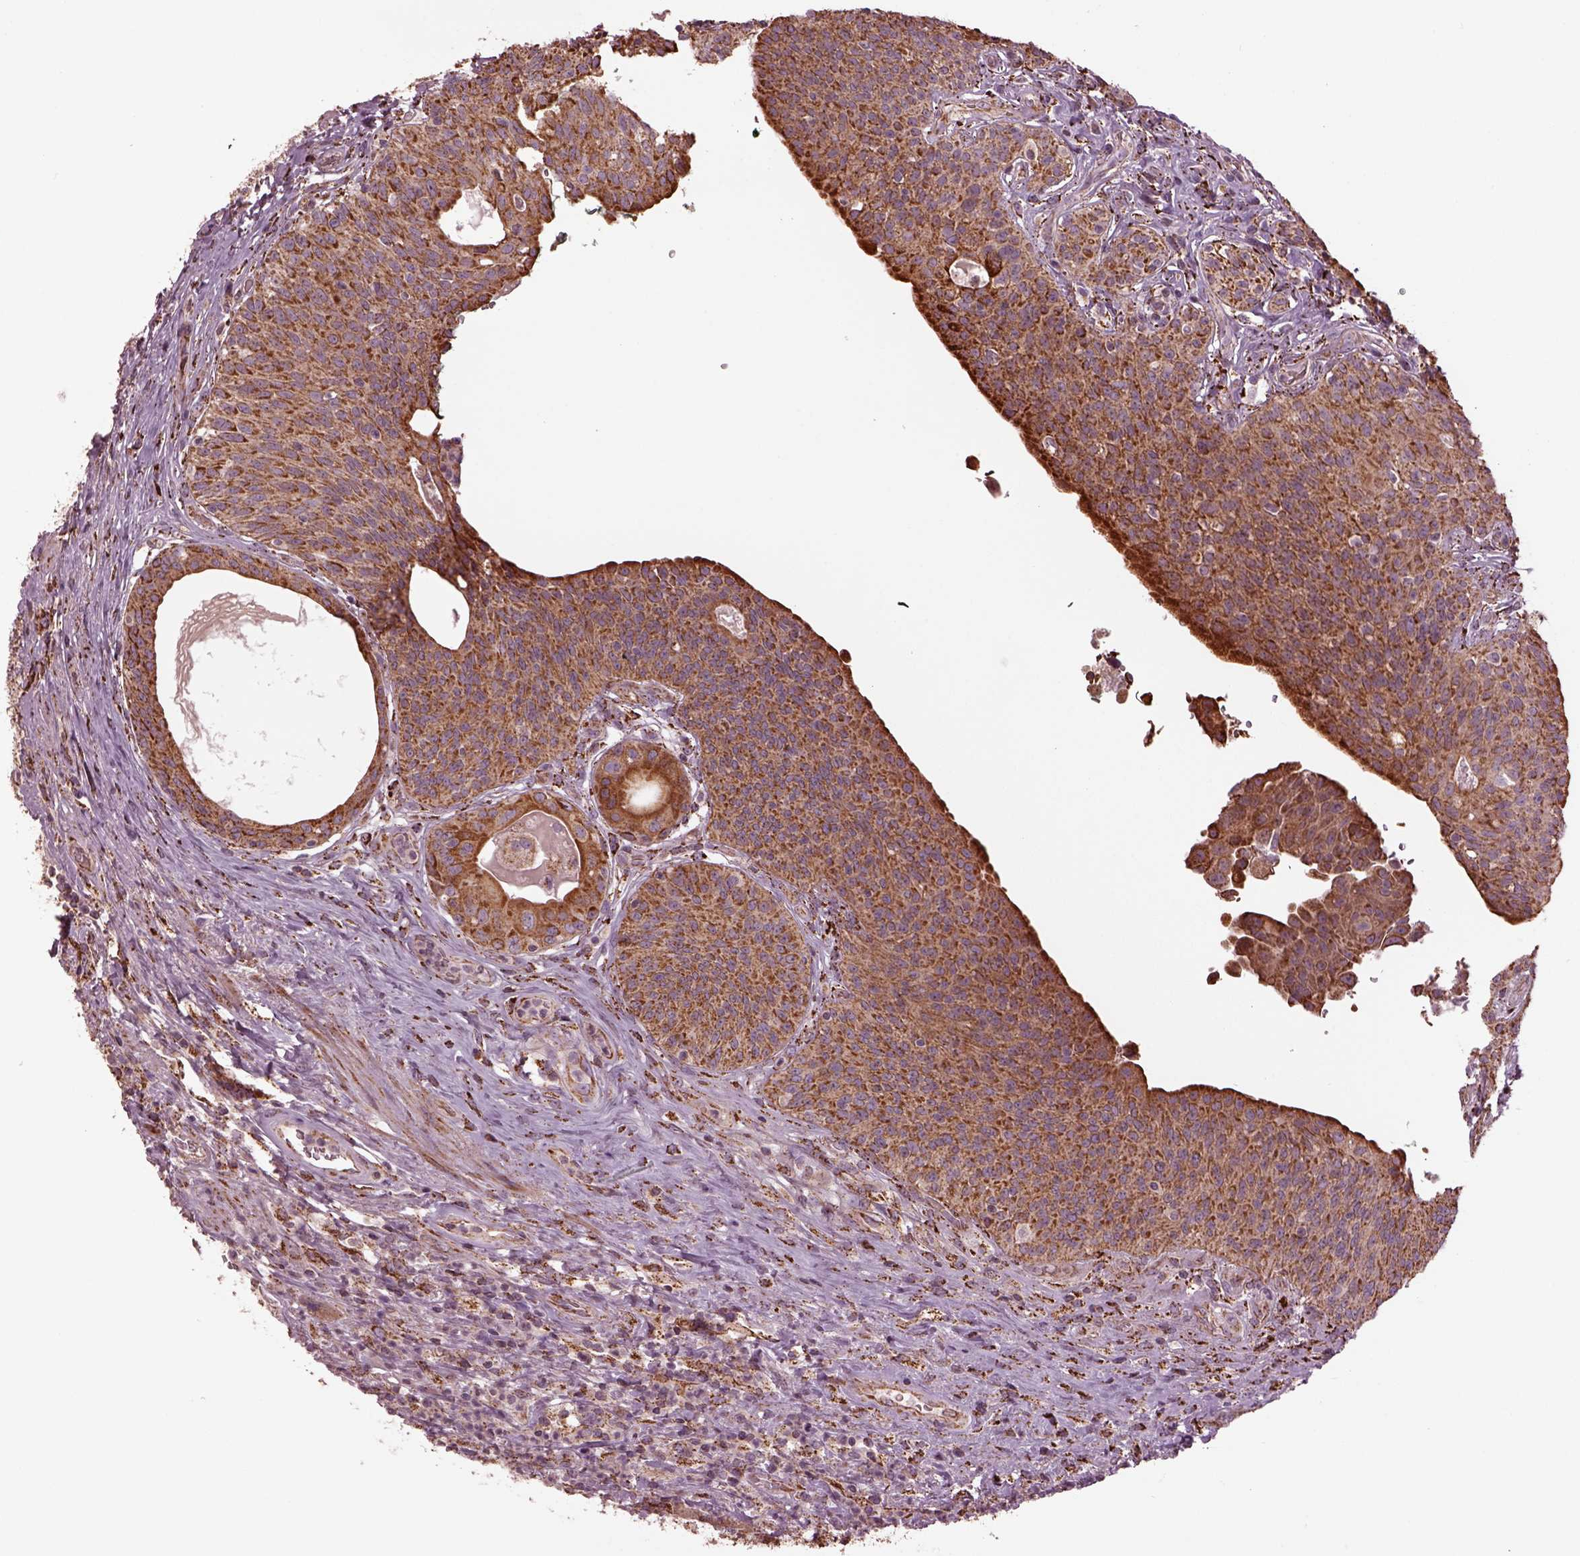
{"staining": {"intensity": "moderate", "quantity": "<25%", "location": "cytoplasmic/membranous"}, "tissue": "urothelial cancer", "cell_type": "Tumor cells", "image_type": "cancer", "snomed": [{"axis": "morphology", "description": "Urothelial carcinoma, High grade"}, {"axis": "topography", "description": "Urinary bladder"}], "caption": "Protein staining shows moderate cytoplasmic/membranous positivity in approximately <25% of tumor cells in urothelial carcinoma (high-grade).", "gene": "TMEM254", "patient": {"sex": "male", "age": 79}}